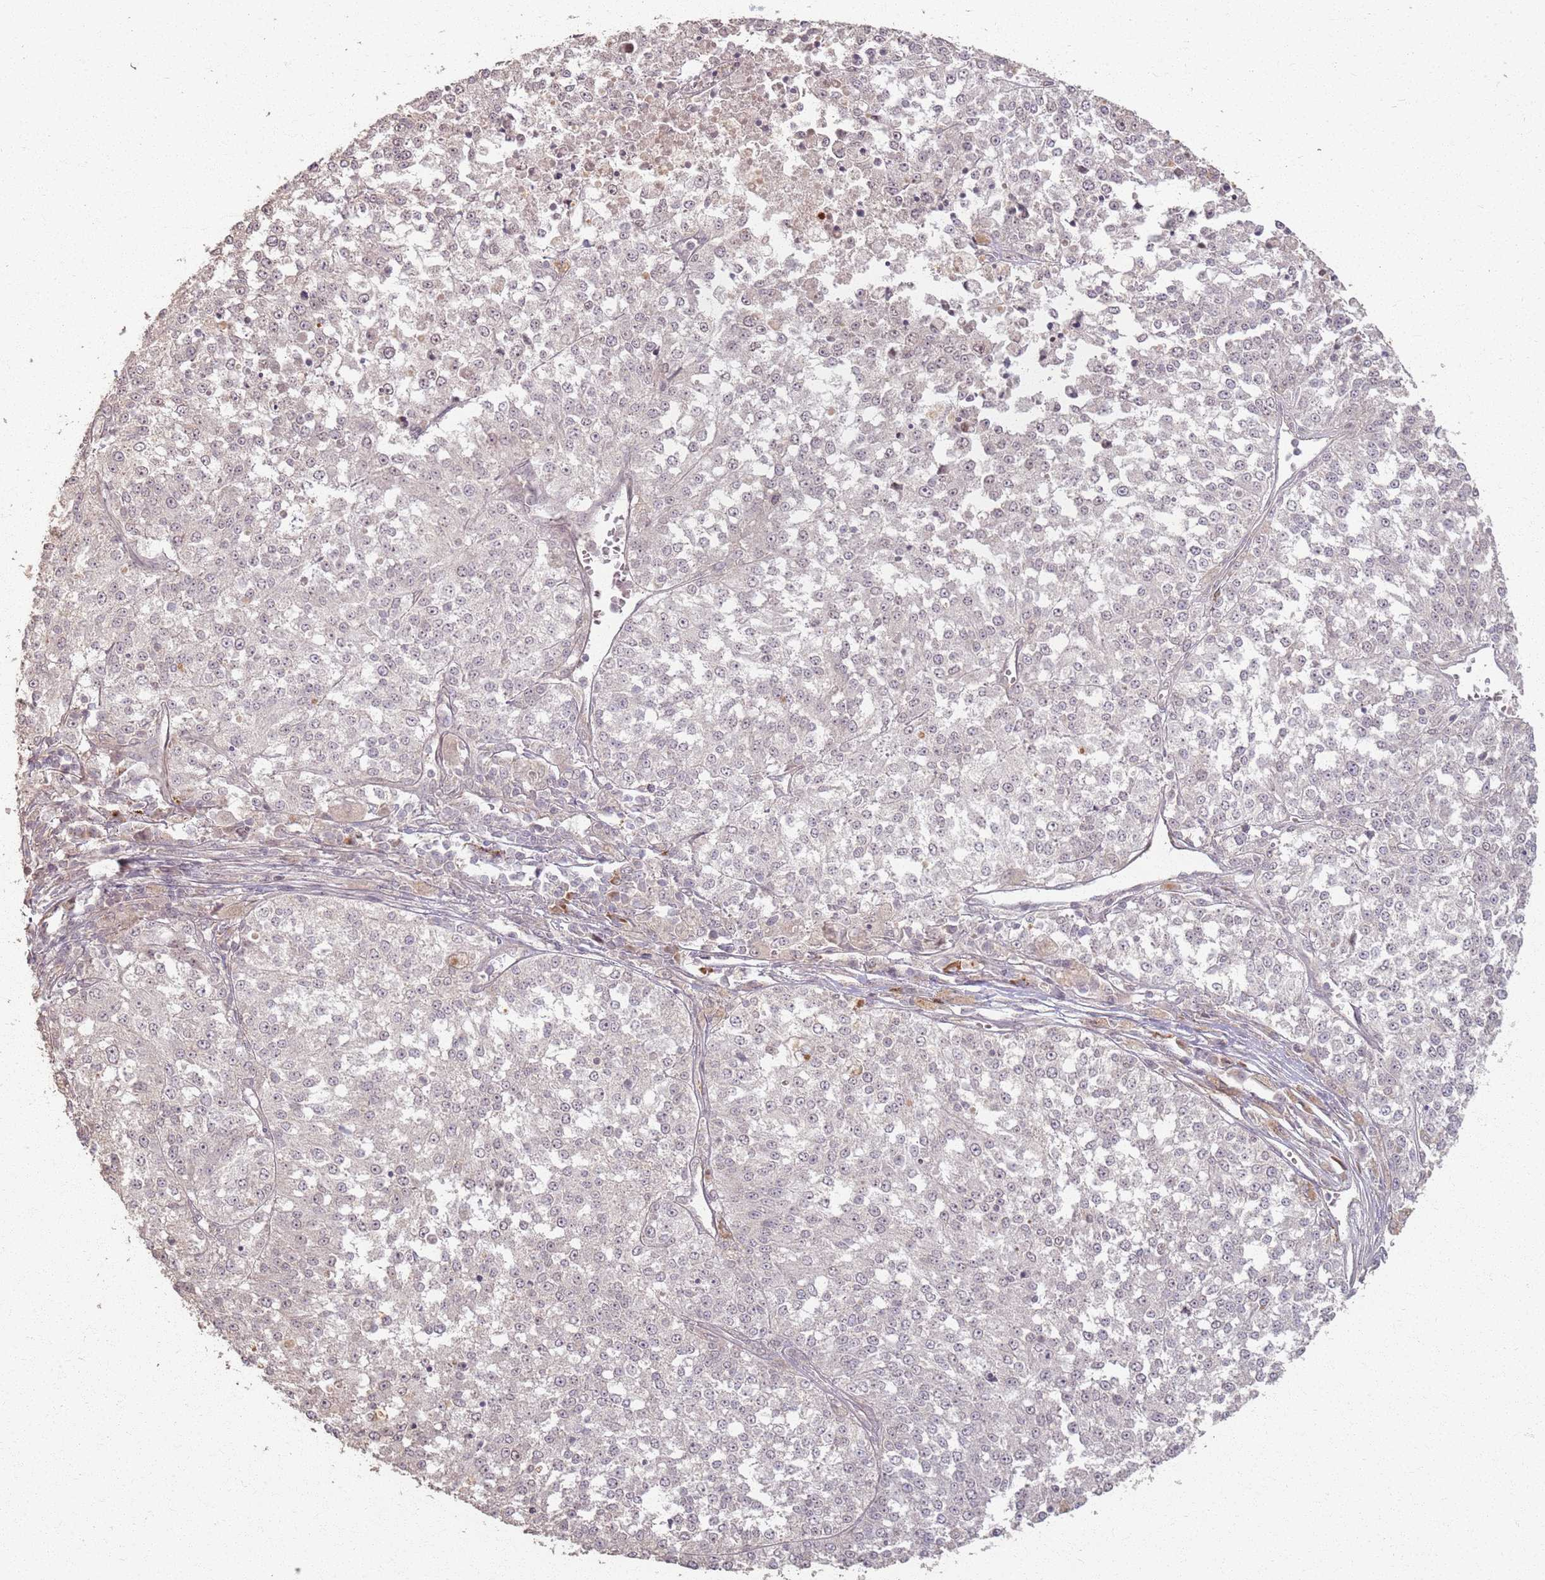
{"staining": {"intensity": "negative", "quantity": "none", "location": "none"}, "tissue": "melanoma", "cell_type": "Tumor cells", "image_type": "cancer", "snomed": [{"axis": "morphology", "description": "Malignant melanoma, NOS"}, {"axis": "topography", "description": "Skin"}], "caption": "Tumor cells are negative for brown protein staining in malignant melanoma.", "gene": "CCDC168", "patient": {"sex": "female", "age": 64}}